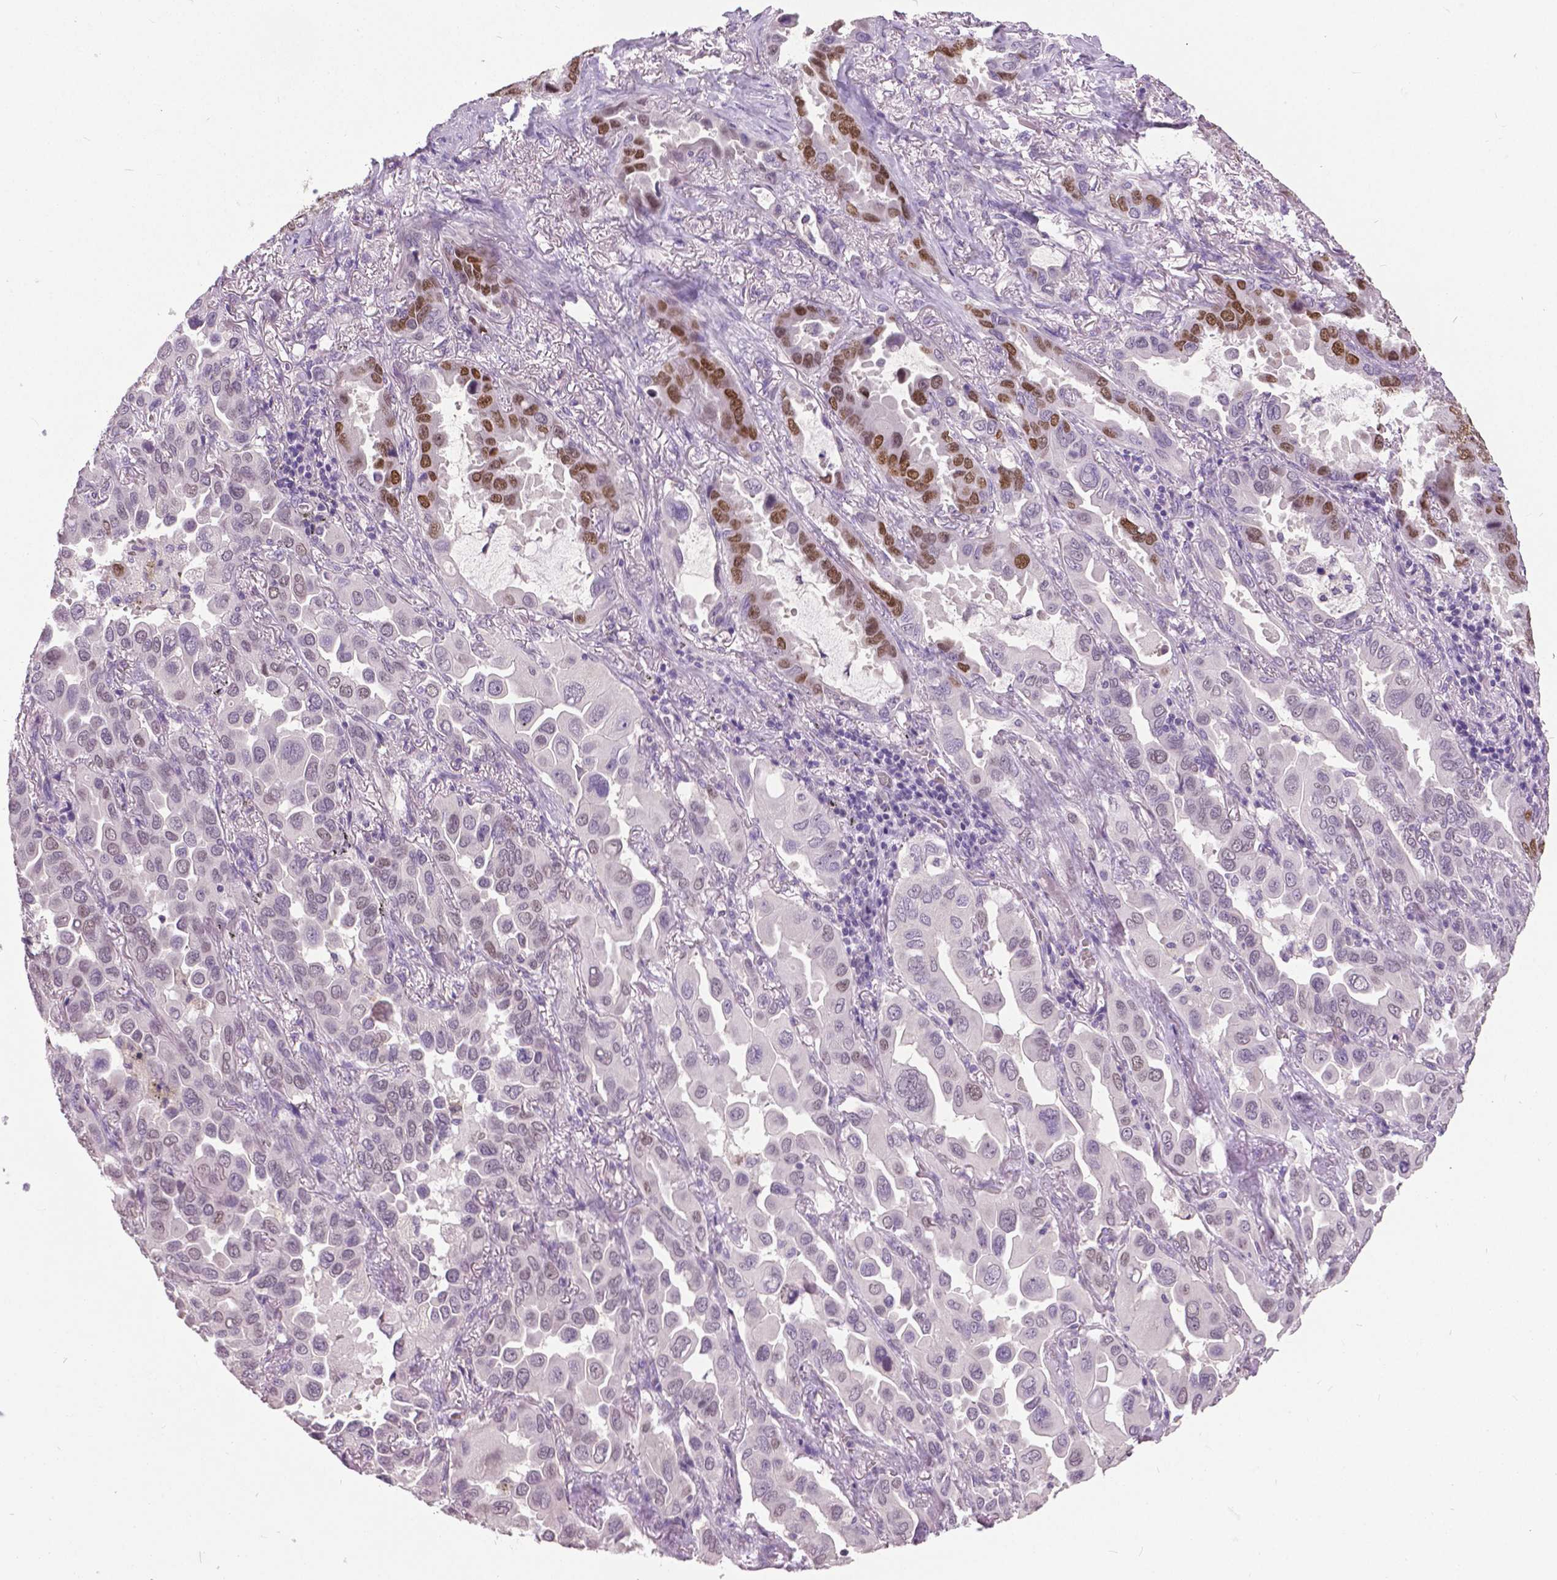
{"staining": {"intensity": "moderate", "quantity": "<25%", "location": "nuclear"}, "tissue": "lung cancer", "cell_type": "Tumor cells", "image_type": "cancer", "snomed": [{"axis": "morphology", "description": "Adenocarcinoma, NOS"}, {"axis": "topography", "description": "Lung"}], "caption": "Protein staining of lung cancer (adenocarcinoma) tissue demonstrates moderate nuclear positivity in approximately <25% of tumor cells.", "gene": "FOXA1", "patient": {"sex": "male", "age": 64}}